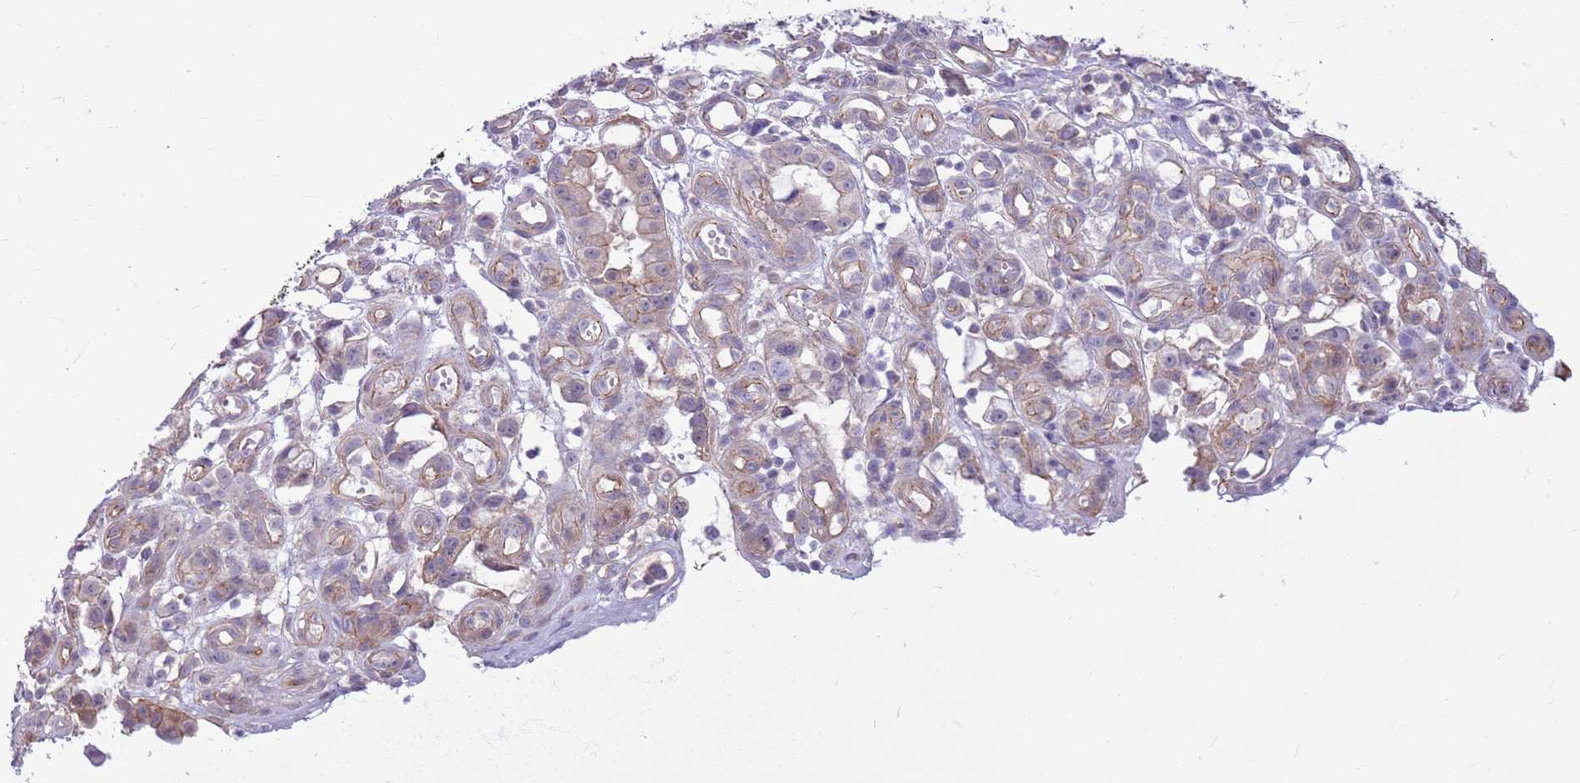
{"staining": {"intensity": "weak", "quantity": "25%-75%", "location": "cytoplasmic/membranous"}, "tissue": "stomach cancer", "cell_type": "Tumor cells", "image_type": "cancer", "snomed": [{"axis": "morphology", "description": "Adenocarcinoma, NOS"}, {"axis": "topography", "description": "Stomach"}], "caption": "High-magnification brightfield microscopy of adenocarcinoma (stomach) stained with DAB (brown) and counterstained with hematoxylin (blue). tumor cells exhibit weak cytoplasmic/membranous expression is identified in about25%-75% of cells.", "gene": "PARP8", "patient": {"sex": "male", "age": 55}}